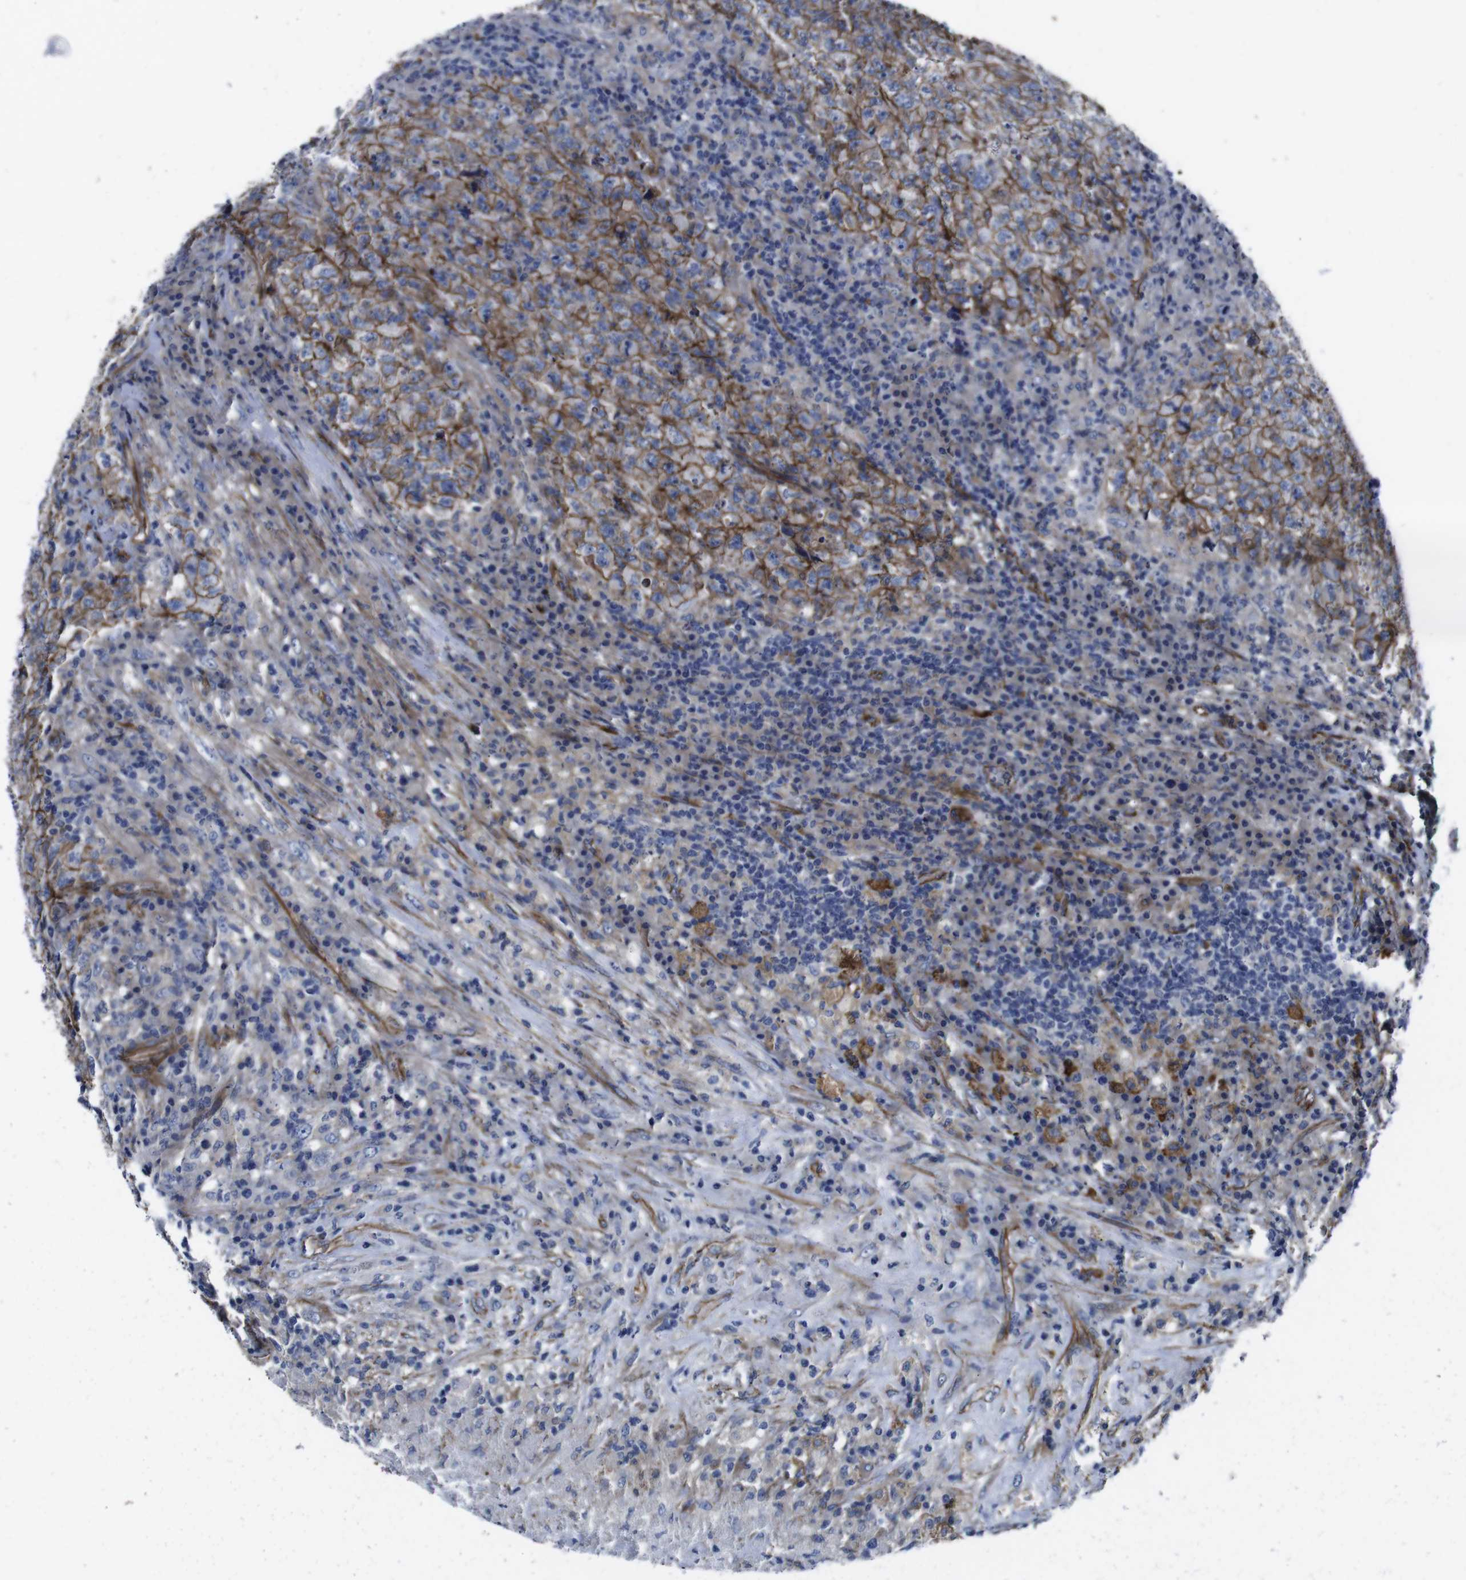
{"staining": {"intensity": "moderate", "quantity": ">75%", "location": "cytoplasmic/membranous"}, "tissue": "testis cancer", "cell_type": "Tumor cells", "image_type": "cancer", "snomed": [{"axis": "morphology", "description": "Necrosis, NOS"}, {"axis": "morphology", "description": "Carcinoma, Embryonal, NOS"}, {"axis": "topography", "description": "Testis"}], "caption": "Protein analysis of testis cancer tissue shows moderate cytoplasmic/membranous staining in about >75% of tumor cells.", "gene": "NUMB", "patient": {"sex": "male", "age": 19}}